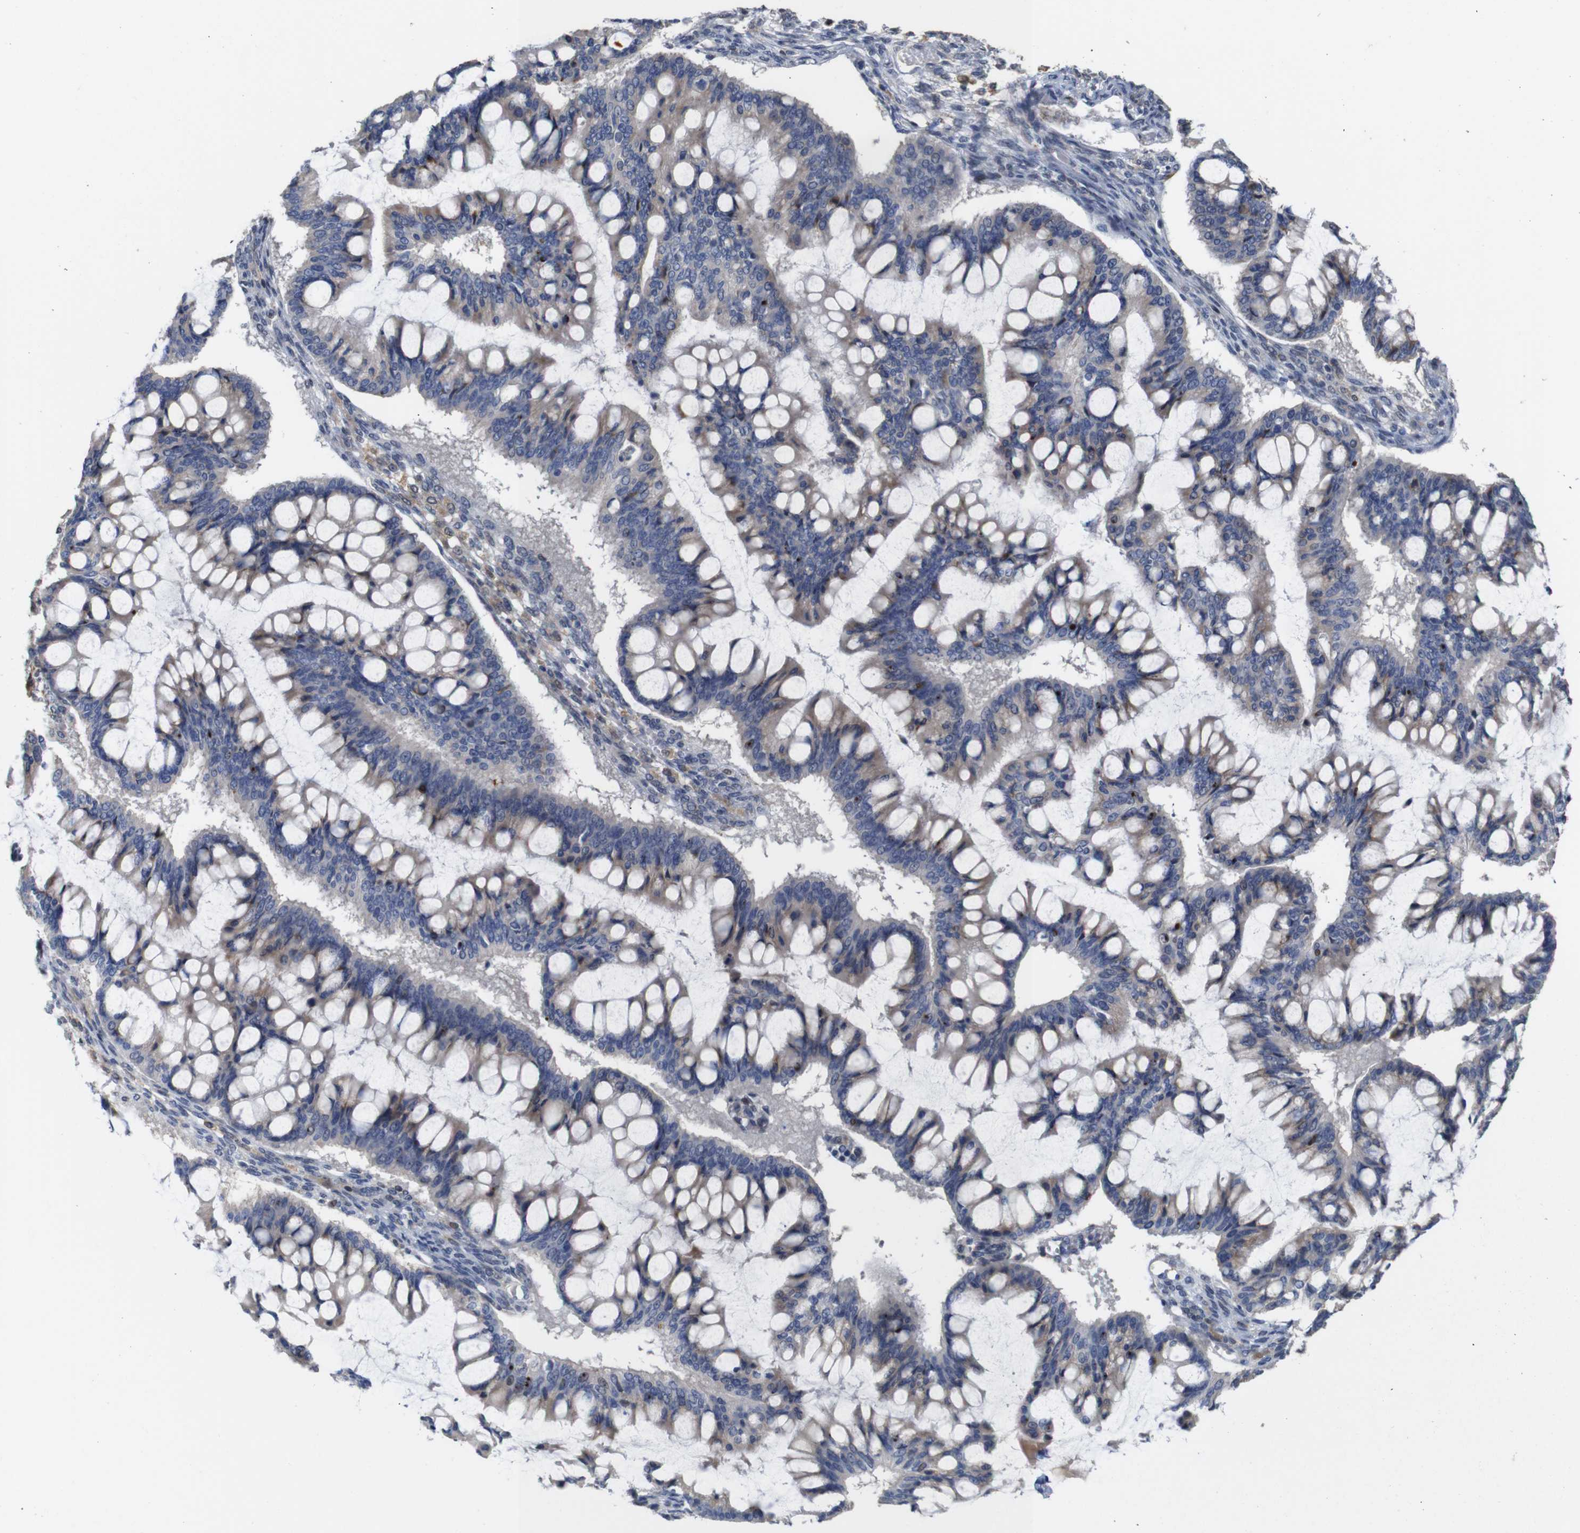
{"staining": {"intensity": "weak", "quantity": ">75%", "location": "cytoplasmic/membranous"}, "tissue": "ovarian cancer", "cell_type": "Tumor cells", "image_type": "cancer", "snomed": [{"axis": "morphology", "description": "Cystadenocarcinoma, mucinous, NOS"}, {"axis": "topography", "description": "Ovary"}], "caption": "DAB immunohistochemical staining of mucinous cystadenocarcinoma (ovarian) demonstrates weak cytoplasmic/membranous protein expression in approximately >75% of tumor cells.", "gene": "TCEAL9", "patient": {"sex": "female", "age": 73}}